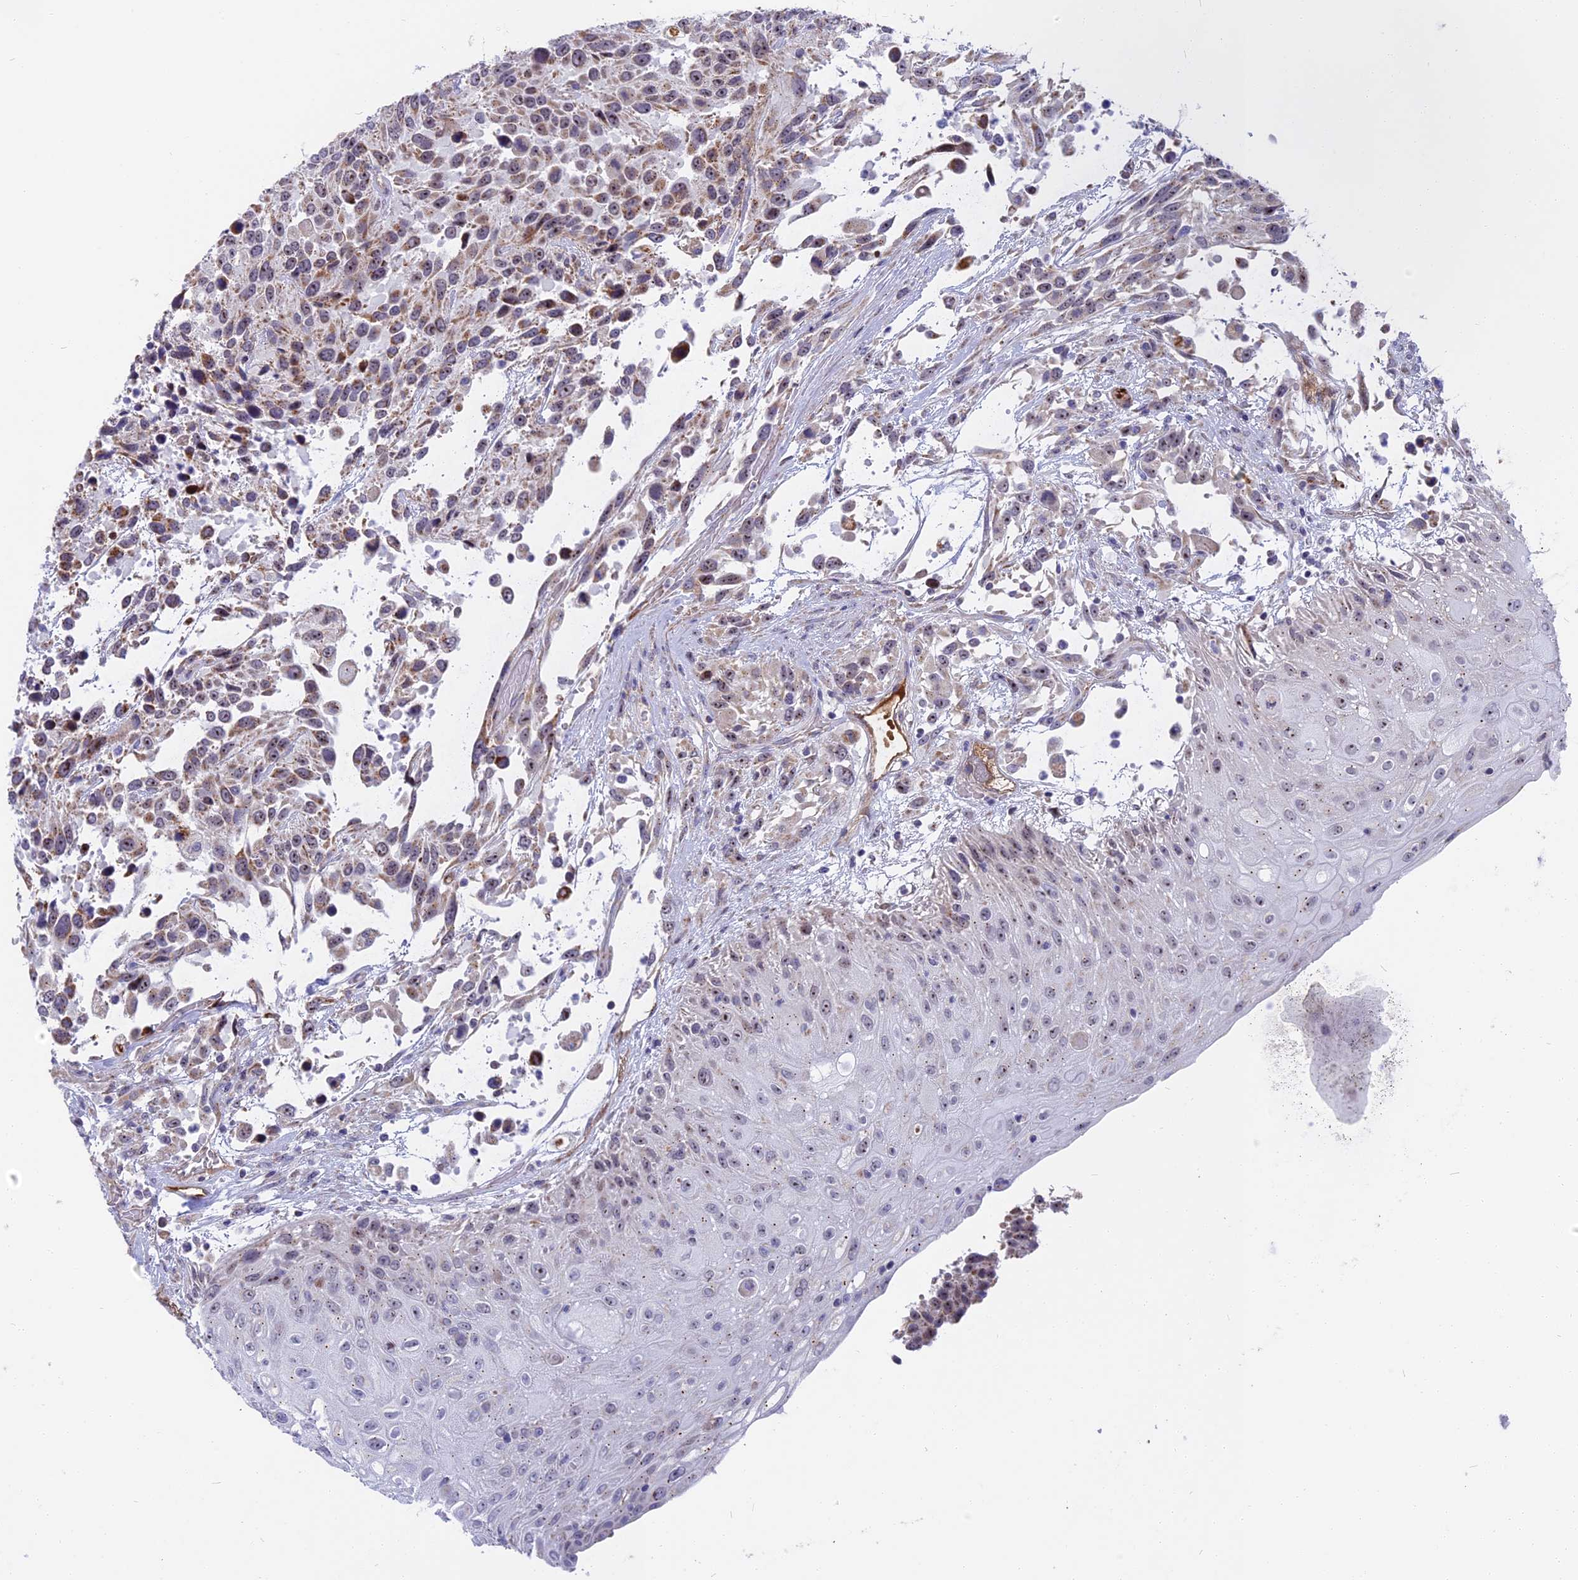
{"staining": {"intensity": "moderate", "quantity": ">75%", "location": "cytoplasmic/membranous"}, "tissue": "urothelial cancer", "cell_type": "Tumor cells", "image_type": "cancer", "snomed": [{"axis": "morphology", "description": "Urothelial carcinoma, High grade"}, {"axis": "topography", "description": "Urinary bladder"}], "caption": "IHC staining of urothelial cancer, which displays medium levels of moderate cytoplasmic/membranous staining in about >75% of tumor cells indicating moderate cytoplasmic/membranous protein staining. The staining was performed using DAB (3,3'-diaminobenzidine) (brown) for protein detection and nuclei were counterstained in hematoxylin (blue).", "gene": "DTWD1", "patient": {"sex": "female", "age": 70}}